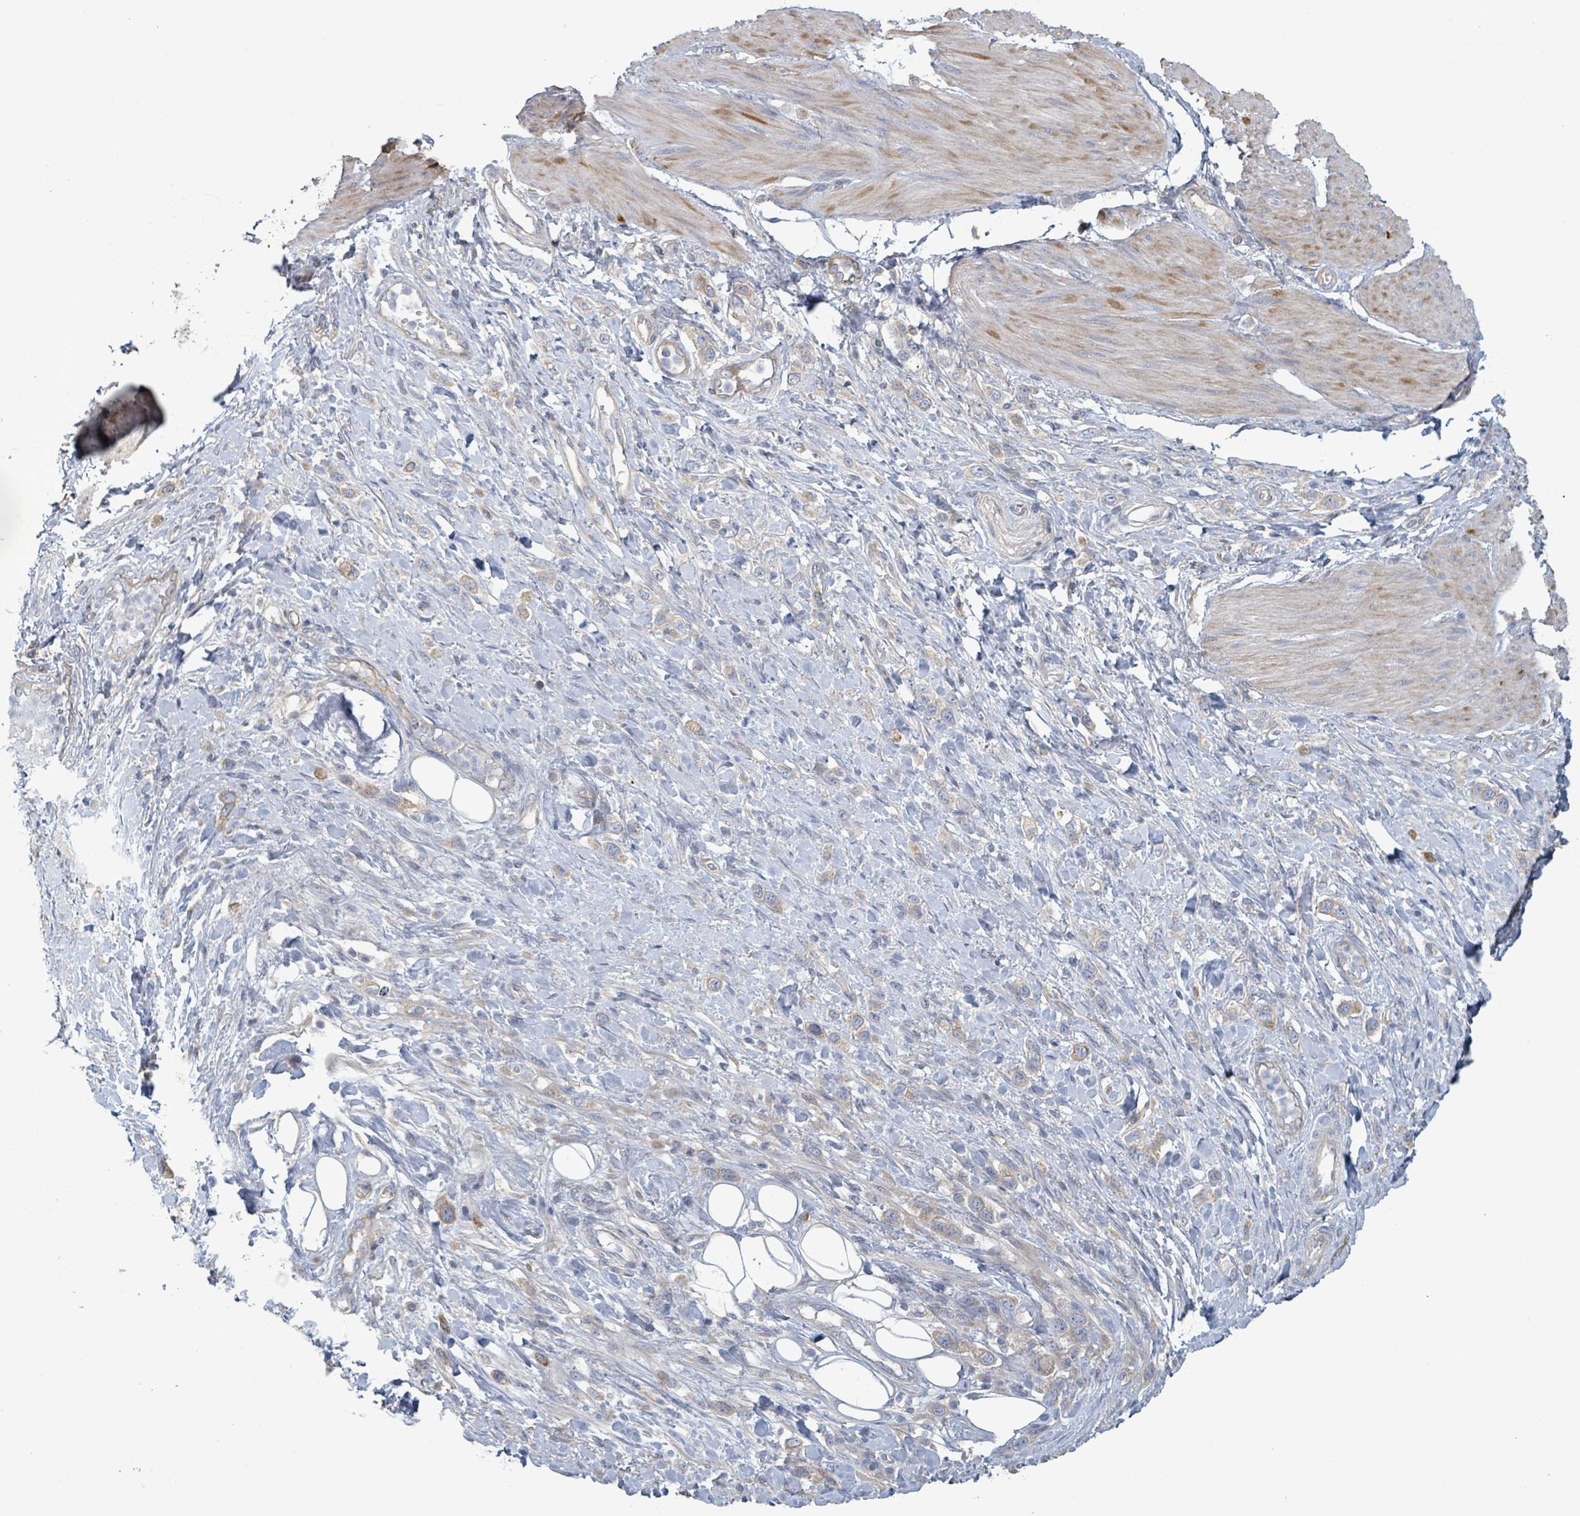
{"staining": {"intensity": "weak", "quantity": "25%-75%", "location": "cytoplasmic/membranous"}, "tissue": "stomach cancer", "cell_type": "Tumor cells", "image_type": "cancer", "snomed": [{"axis": "morphology", "description": "Adenocarcinoma, NOS"}, {"axis": "topography", "description": "Stomach"}], "caption": "The micrograph exhibits staining of adenocarcinoma (stomach), revealing weak cytoplasmic/membranous protein expression (brown color) within tumor cells. The staining was performed using DAB to visualize the protein expression in brown, while the nuclei were stained in blue with hematoxylin (Magnification: 20x).", "gene": "COL13A1", "patient": {"sex": "female", "age": 65}}